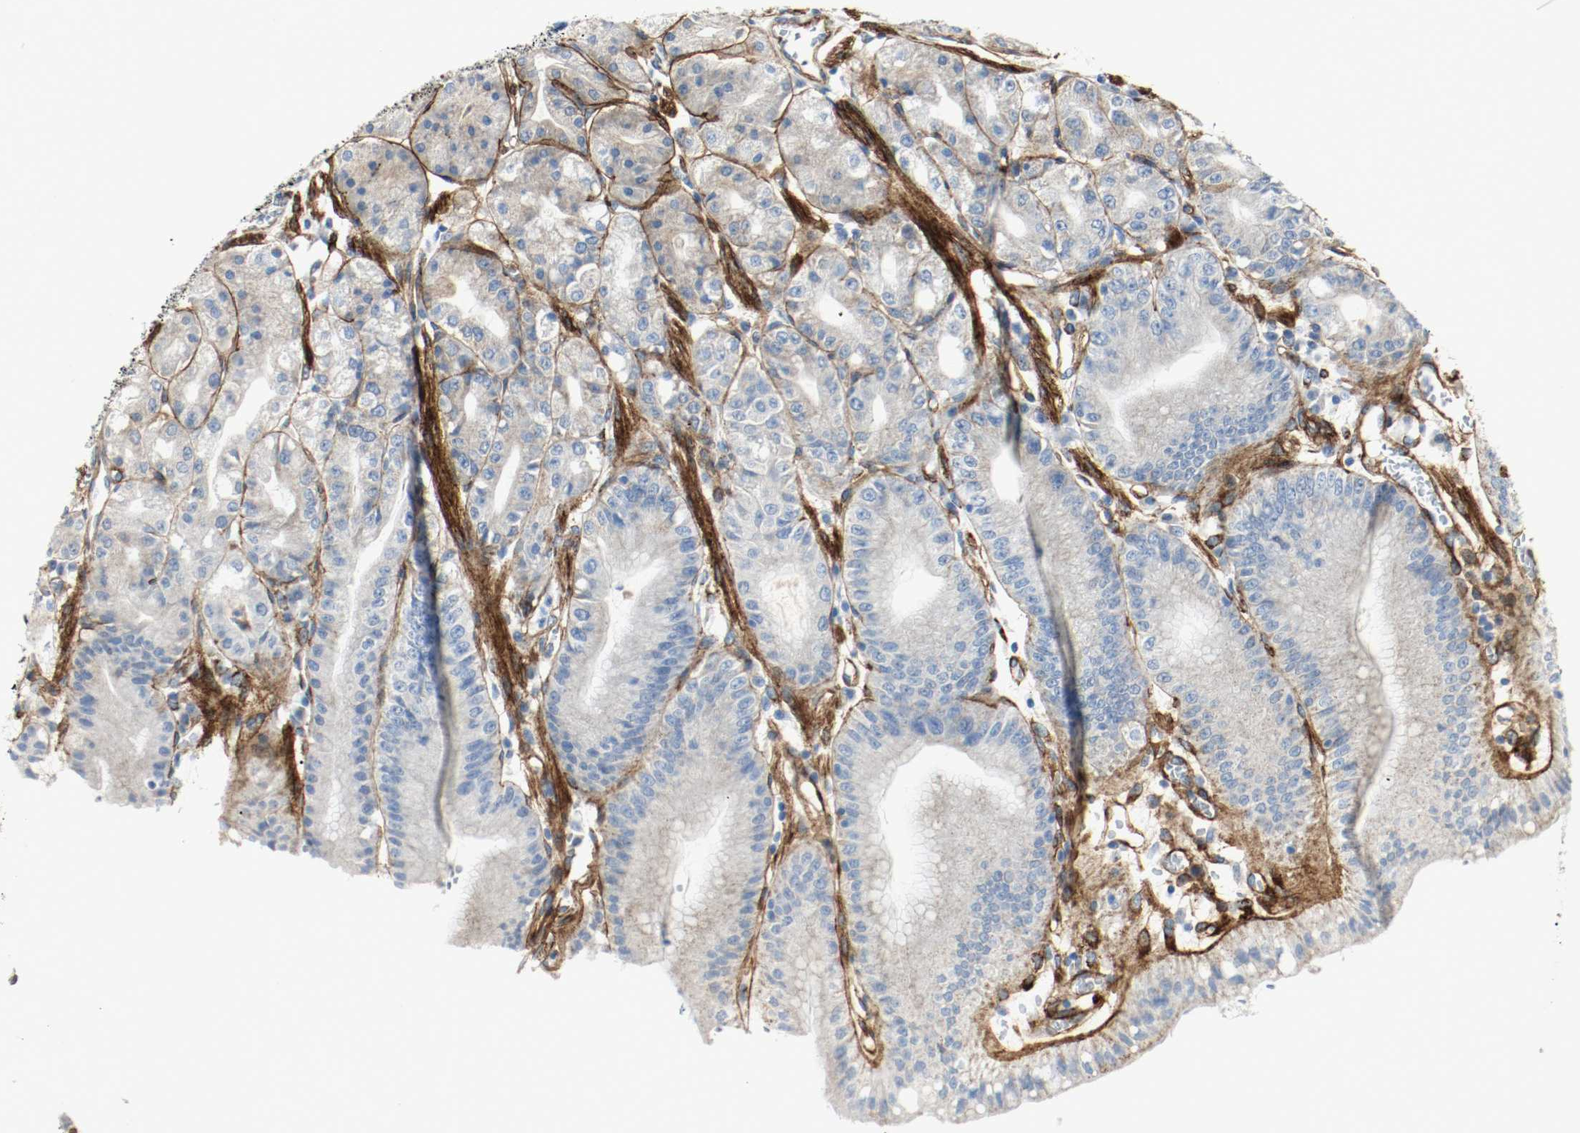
{"staining": {"intensity": "weak", "quantity": "25%-75%", "location": "cytoplasmic/membranous"}, "tissue": "stomach", "cell_type": "Glandular cells", "image_type": "normal", "snomed": [{"axis": "morphology", "description": "Normal tissue, NOS"}, {"axis": "topography", "description": "Stomach, lower"}], "caption": "Approximately 25%-75% of glandular cells in unremarkable human stomach display weak cytoplasmic/membranous protein expression as visualized by brown immunohistochemical staining.", "gene": "LAMB1", "patient": {"sex": "male", "age": 71}}